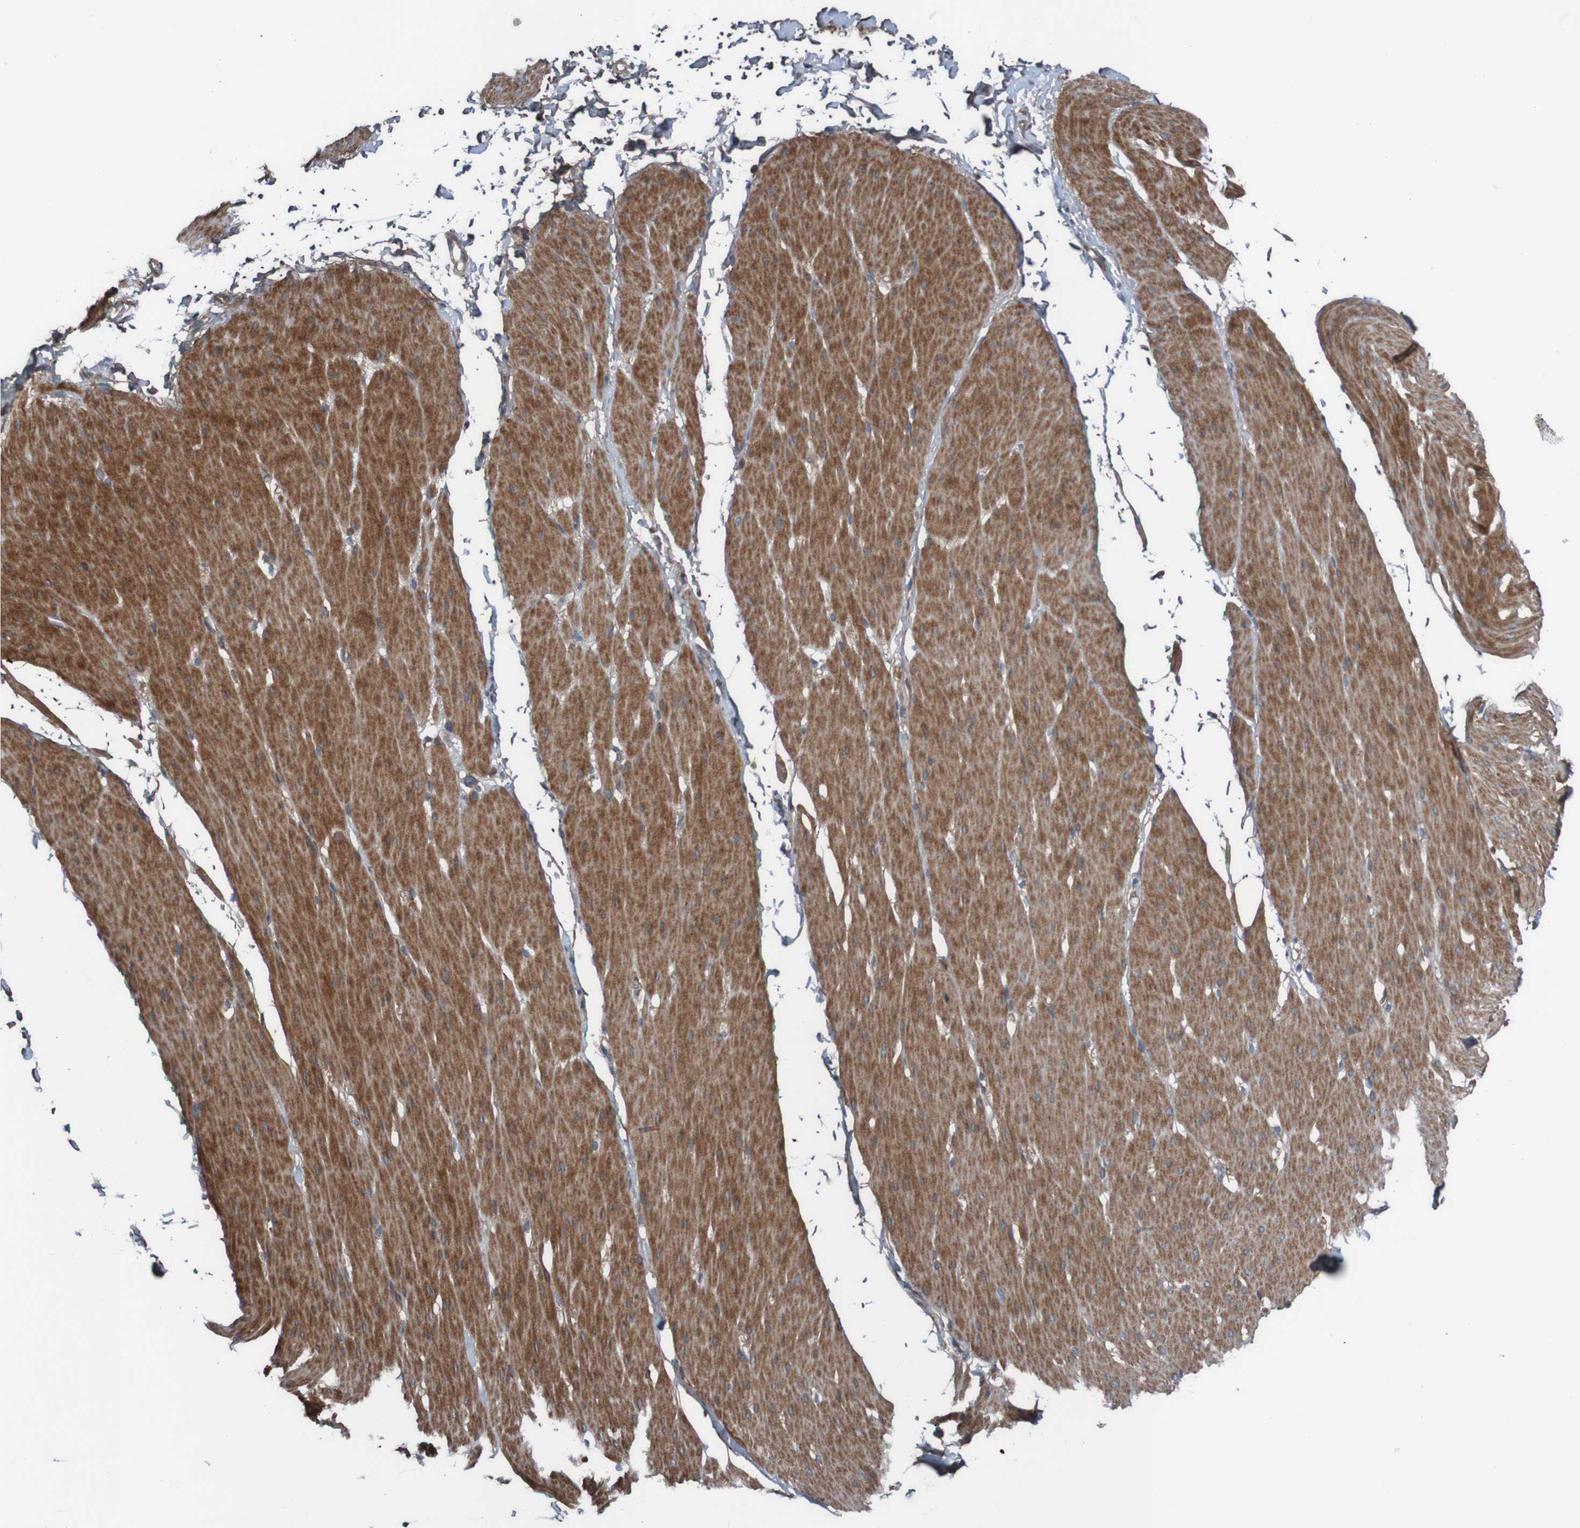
{"staining": {"intensity": "strong", "quantity": "25%-75%", "location": "cytoplasmic/membranous"}, "tissue": "smooth muscle", "cell_type": "Smooth muscle cells", "image_type": "normal", "snomed": [{"axis": "morphology", "description": "Normal tissue, NOS"}, {"axis": "topography", "description": "Smooth muscle"}, {"axis": "topography", "description": "Colon"}], "caption": "Immunohistochemical staining of normal smooth muscle shows strong cytoplasmic/membranous protein positivity in approximately 25%-75% of smooth muscle cells.", "gene": "PDGFB", "patient": {"sex": "male", "age": 67}}